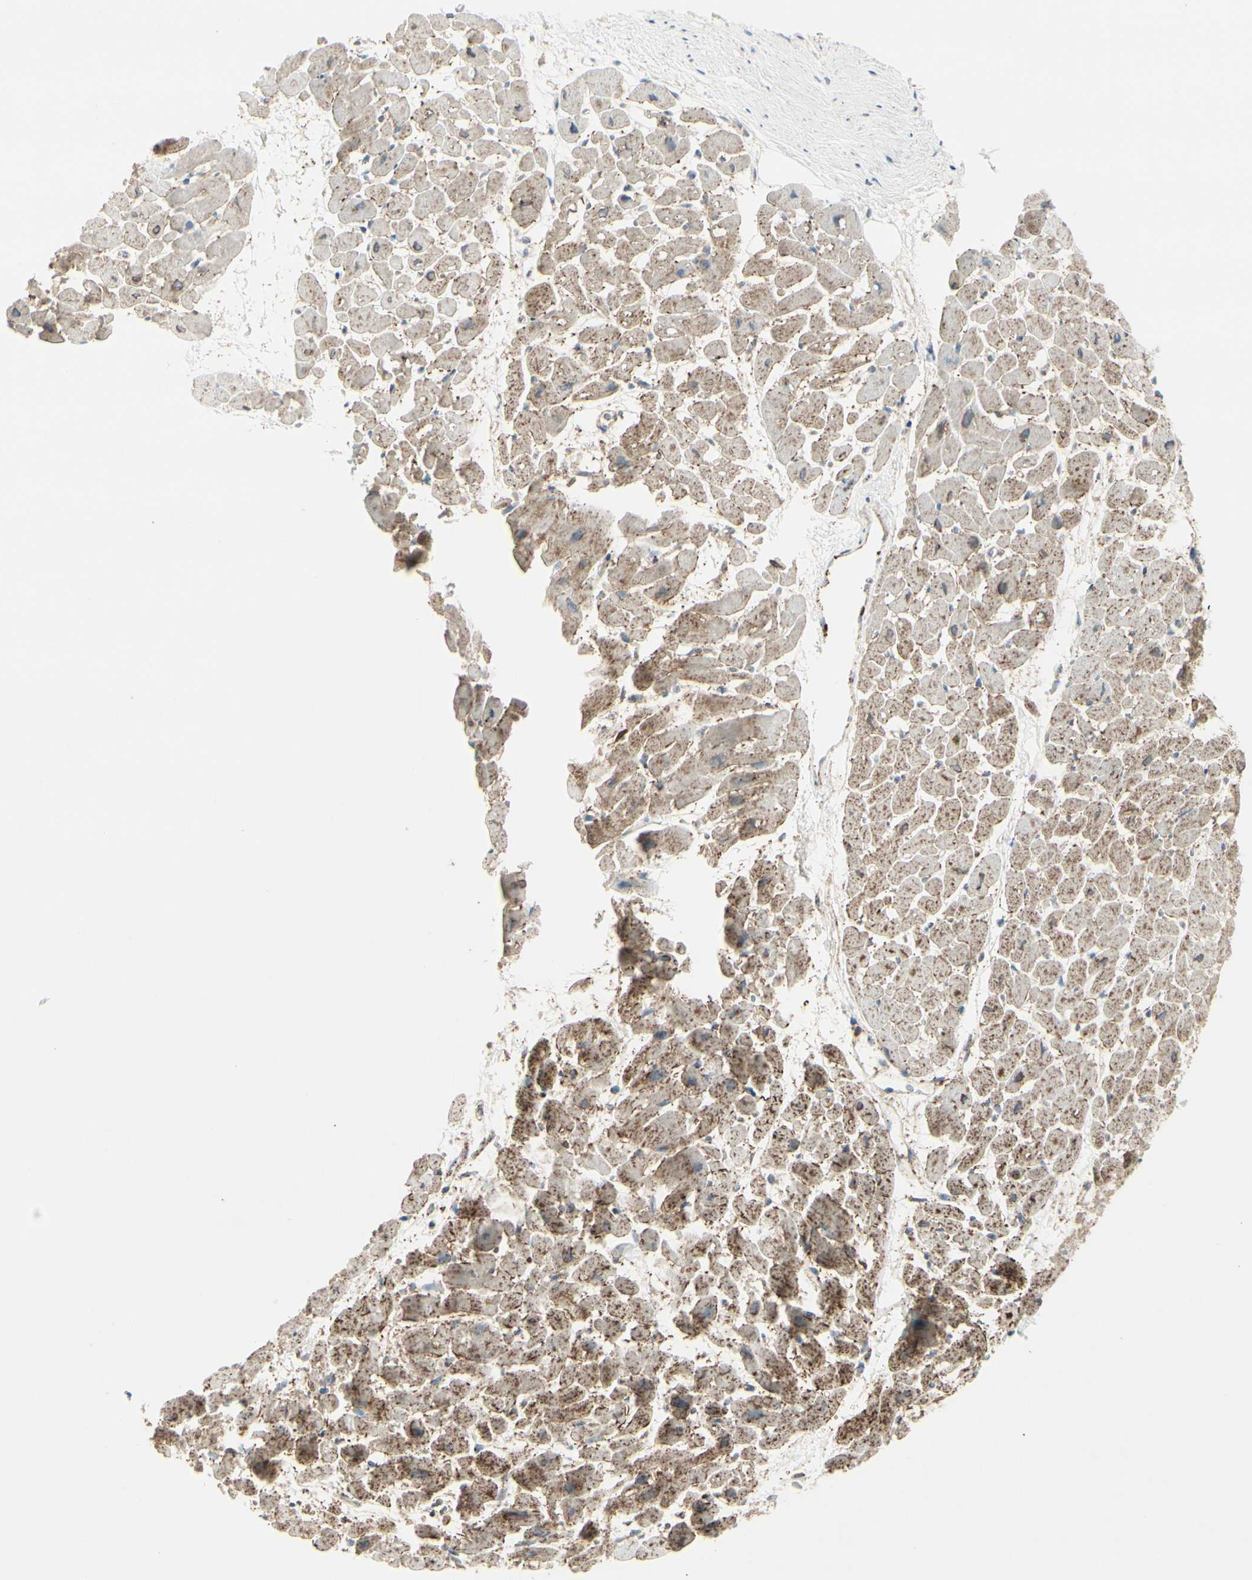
{"staining": {"intensity": "moderate", "quantity": ">75%", "location": "cytoplasmic/membranous"}, "tissue": "heart muscle", "cell_type": "Cardiomyocytes", "image_type": "normal", "snomed": [{"axis": "morphology", "description": "Normal tissue, NOS"}, {"axis": "topography", "description": "Heart"}], "caption": "Immunohistochemical staining of benign heart muscle displays >75% levels of moderate cytoplasmic/membranous protein positivity in approximately >75% of cardiomyocytes.", "gene": "CACNA2D1", "patient": {"sex": "male", "age": 45}}